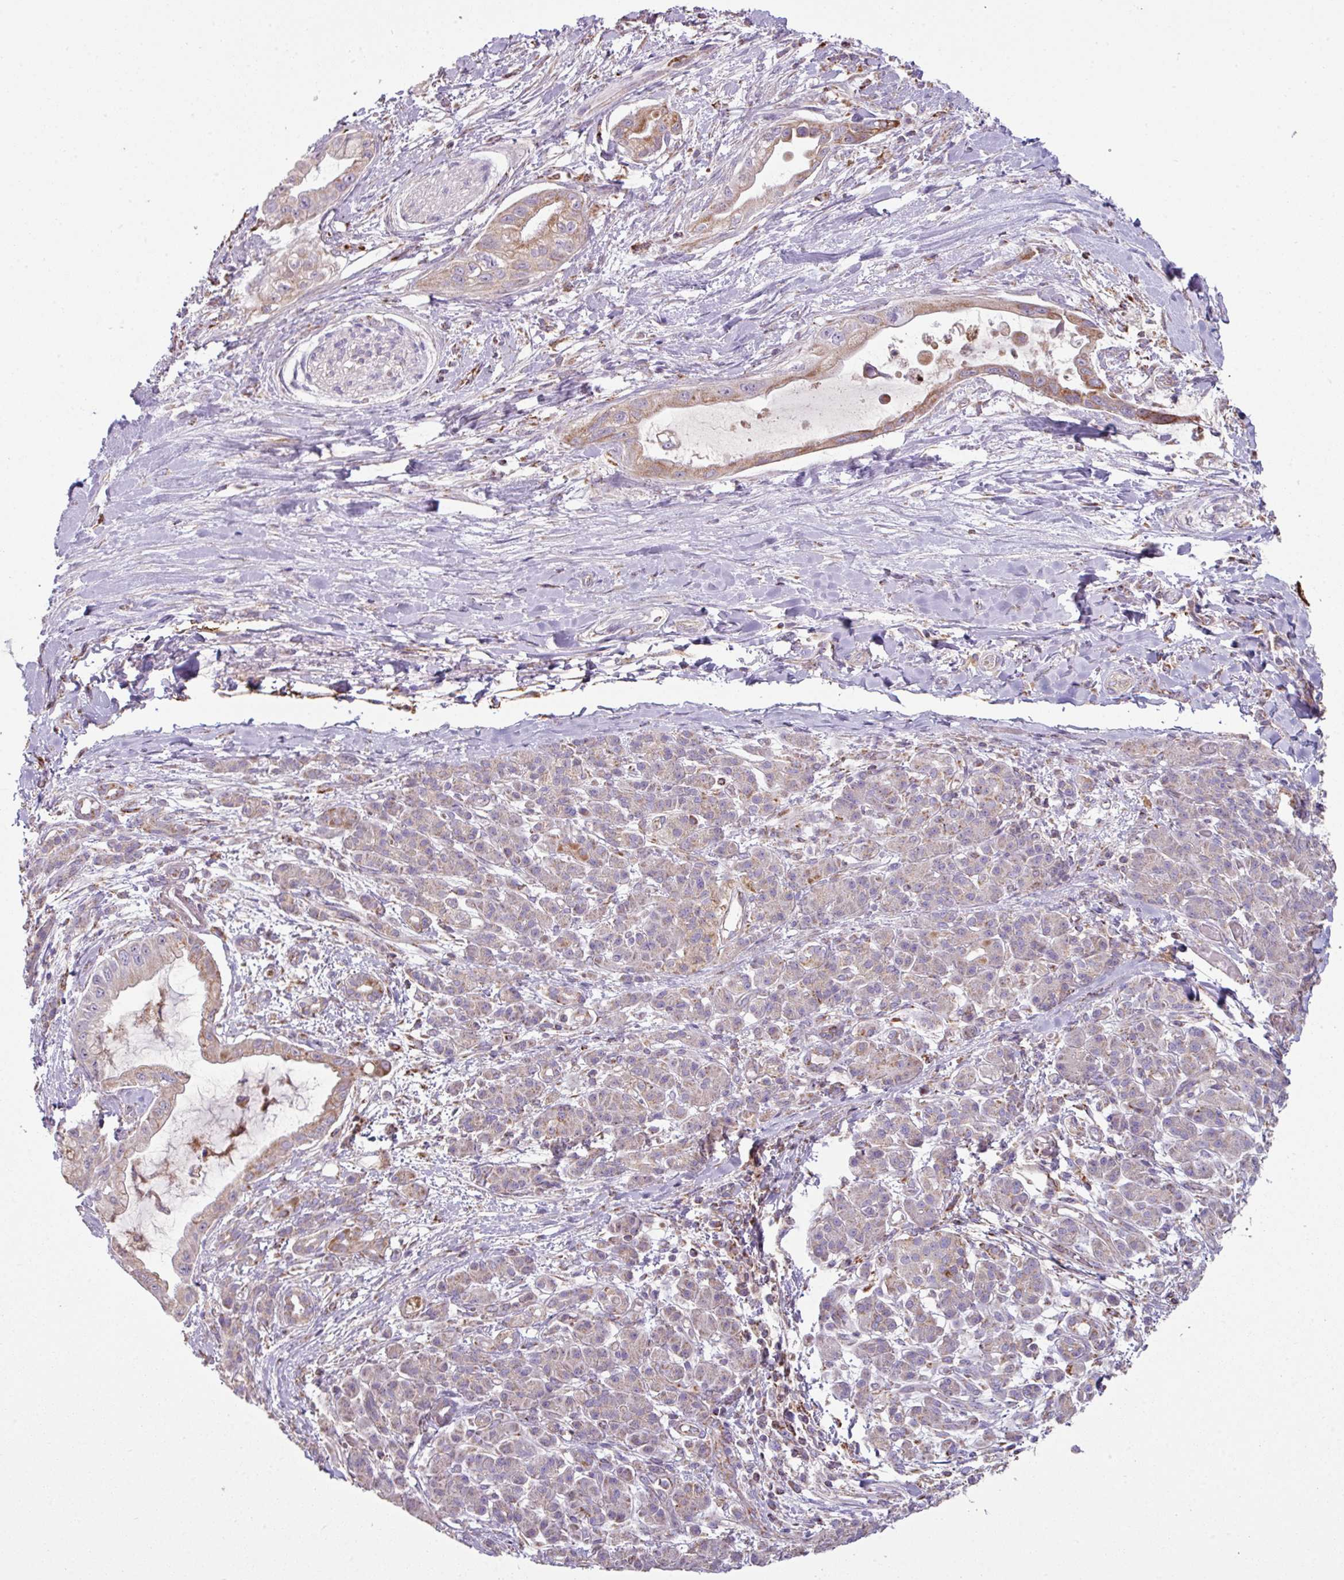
{"staining": {"intensity": "moderate", "quantity": "25%-75%", "location": "cytoplasmic/membranous"}, "tissue": "pancreatic cancer", "cell_type": "Tumor cells", "image_type": "cancer", "snomed": [{"axis": "morphology", "description": "Adenocarcinoma, NOS"}, {"axis": "topography", "description": "Pancreas"}], "caption": "Protein expression analysis of human pancreatic adenocarcinoma reveals moderate cytoplasmic/membranous expression in approximately 25%-75% of tumor cells. (brown staining indicates protein expression, while blue staining denotes nuclei).", "gene": "SQOR", "patient": {"sex": "male", "age": 48}}